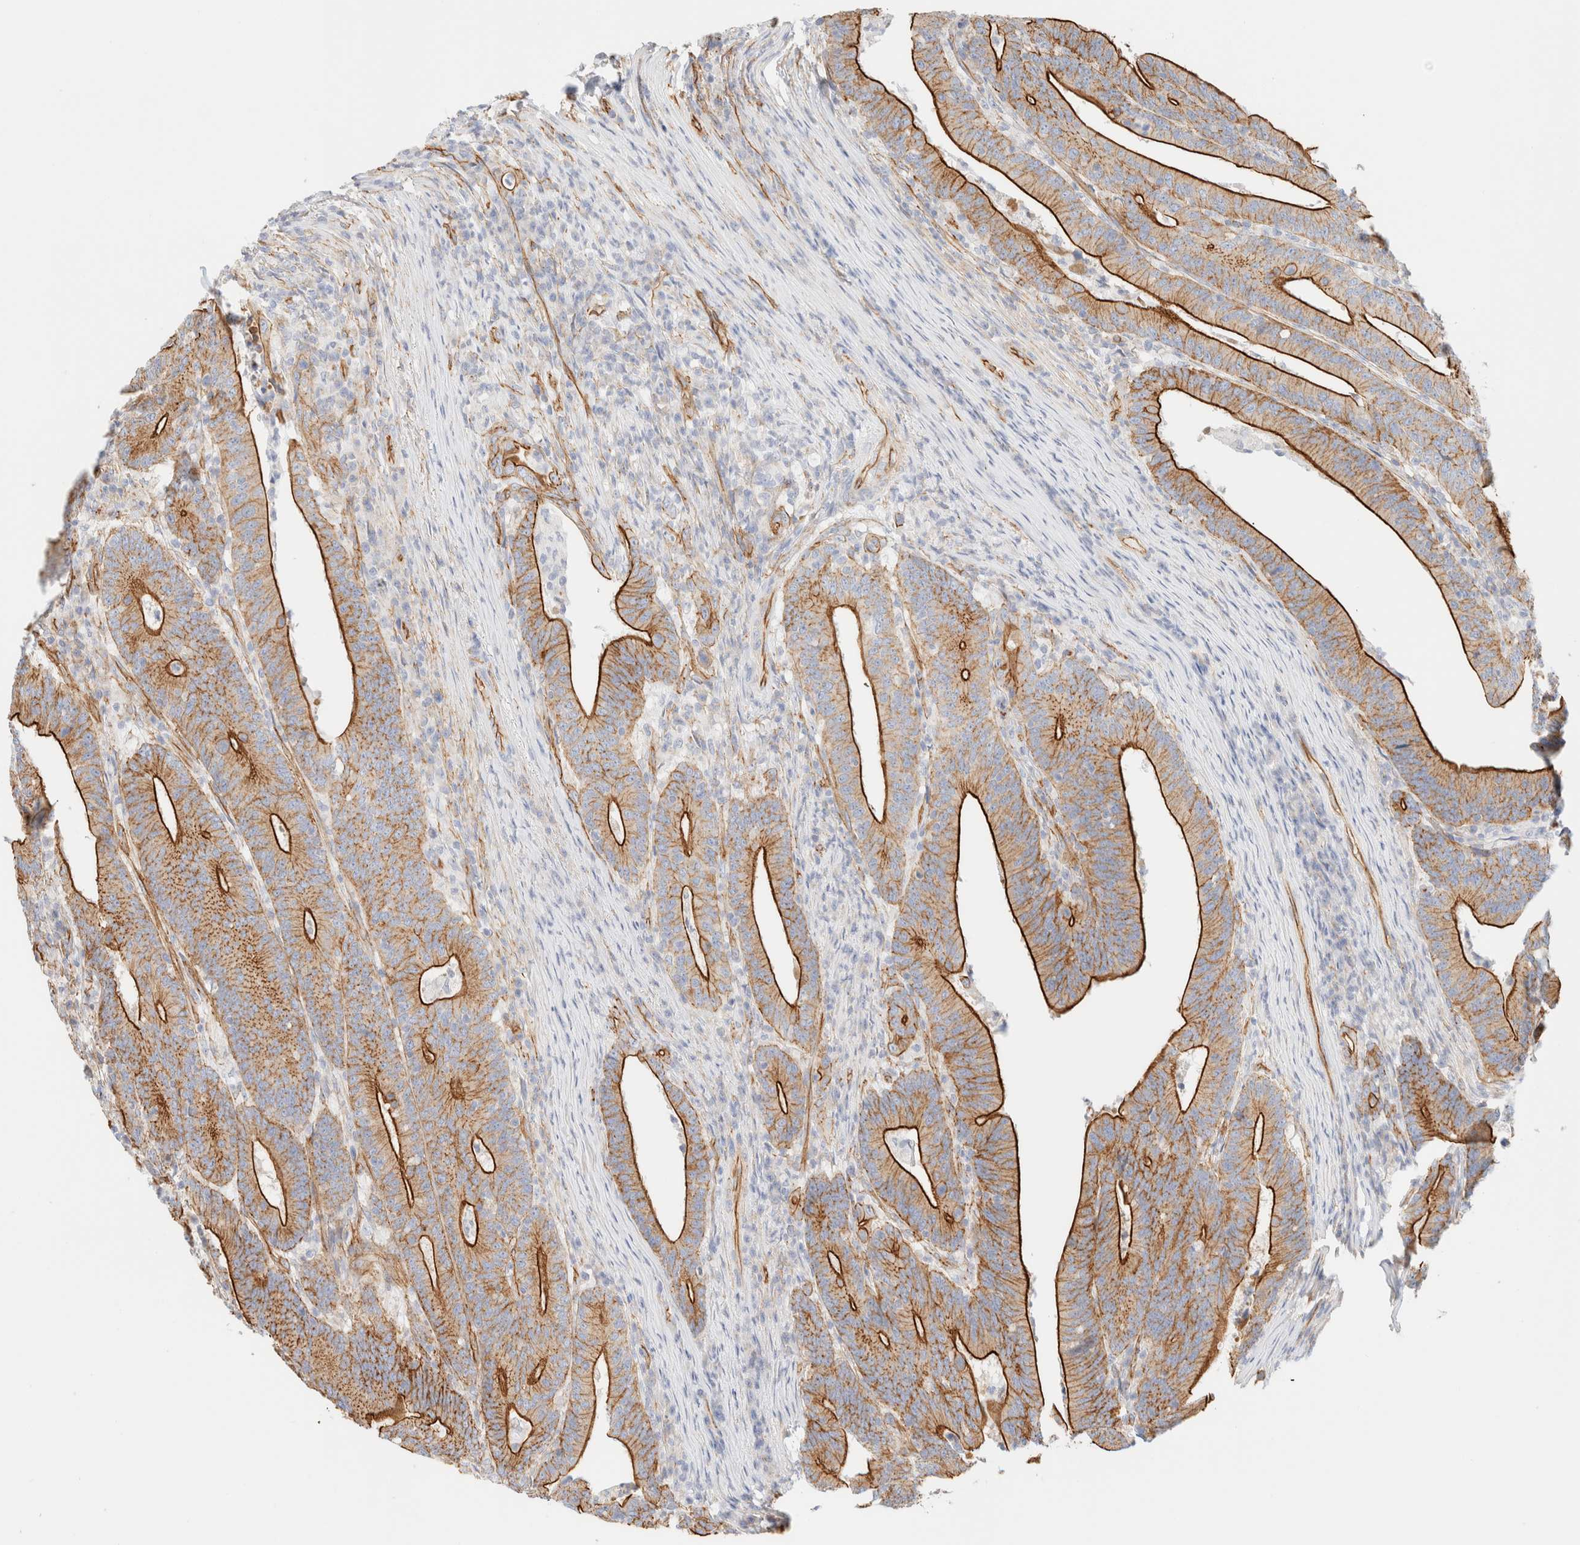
{"staining": {"intensity": "strong", "quantity": ">75%", "location": "cytoplasmic/membranous"}, "tissue": "colorectal cancer", "cell_type": "Tumor cells", "image_type": "cancer", "snomed": [{"axis": "morphology", "description": "Adenocarcinoma, NOS"}, {"axis": "topography", "description": "Colon"}], "caption": "Protein expression by immunohistochemistry demonstrates strong cytoplasmic/membranous positivity in approximately >75% of tumor cells in colorectal cancer (adenocarcinoma). Using DAB (brown) and hematoxylin (blue) stains, captured at high magnification using brightfield microscopy.", "gene": "CYB5R4", "patient": {"sex": "female", "age": 66}}